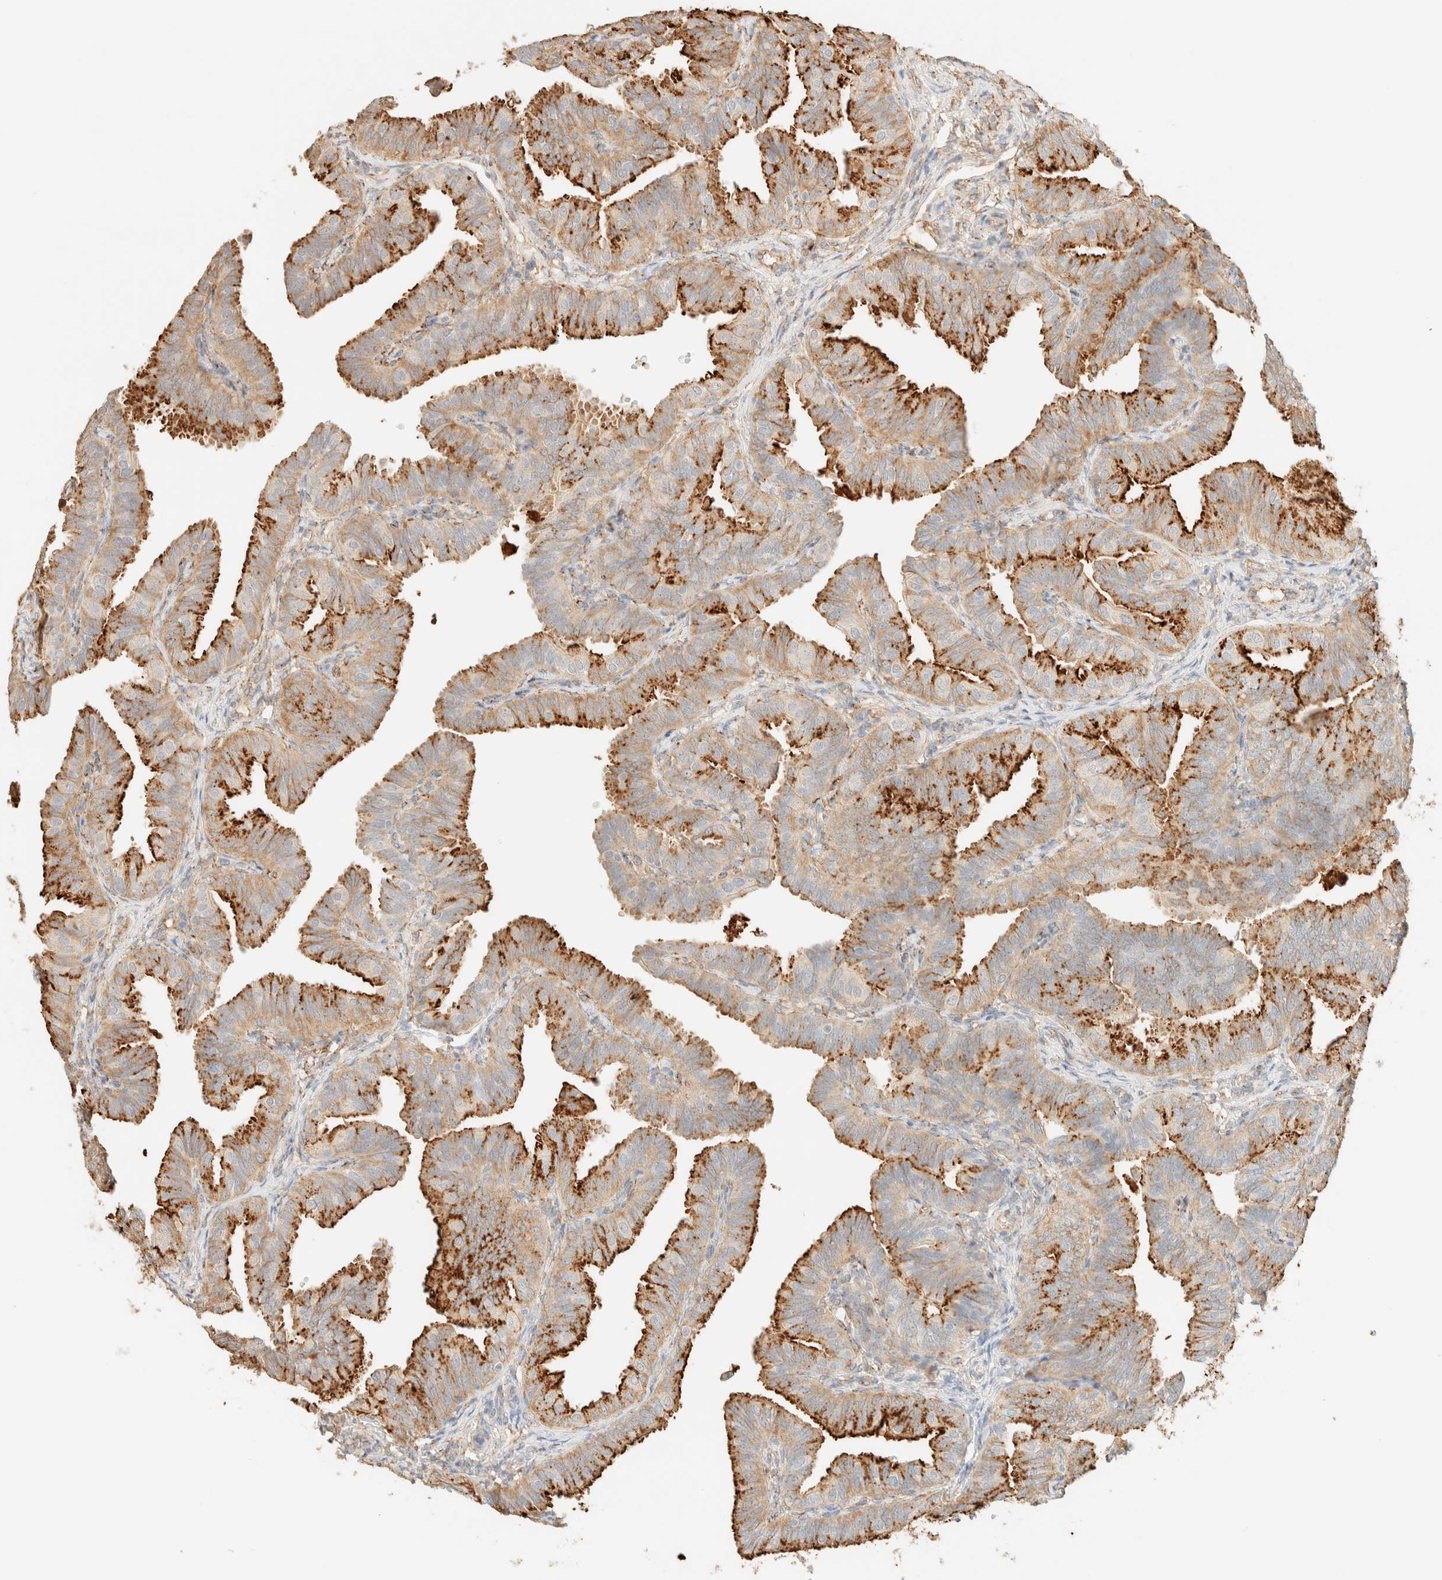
{"staining": {"intensity": "moderate", "quantity": ">75%", "location": "cytoplasmic/membranous"}, "tissue": "fallopian tube", "cell_type": "Glandular cells", "image_type": "normal", "snomed": [{"axis": "morphology", "description": "Normal tissue, NOS"}, {"axis": "topography", "description": "Fallopian tube"}], "caption": "A photomicrograph of fallopian tube stained for a protein demonstrates moderate cytoplasmic/membranous brown staining in glandular cells.", "gene": "SPARCL1", "patient": {"sex": "female", "age": 35}}